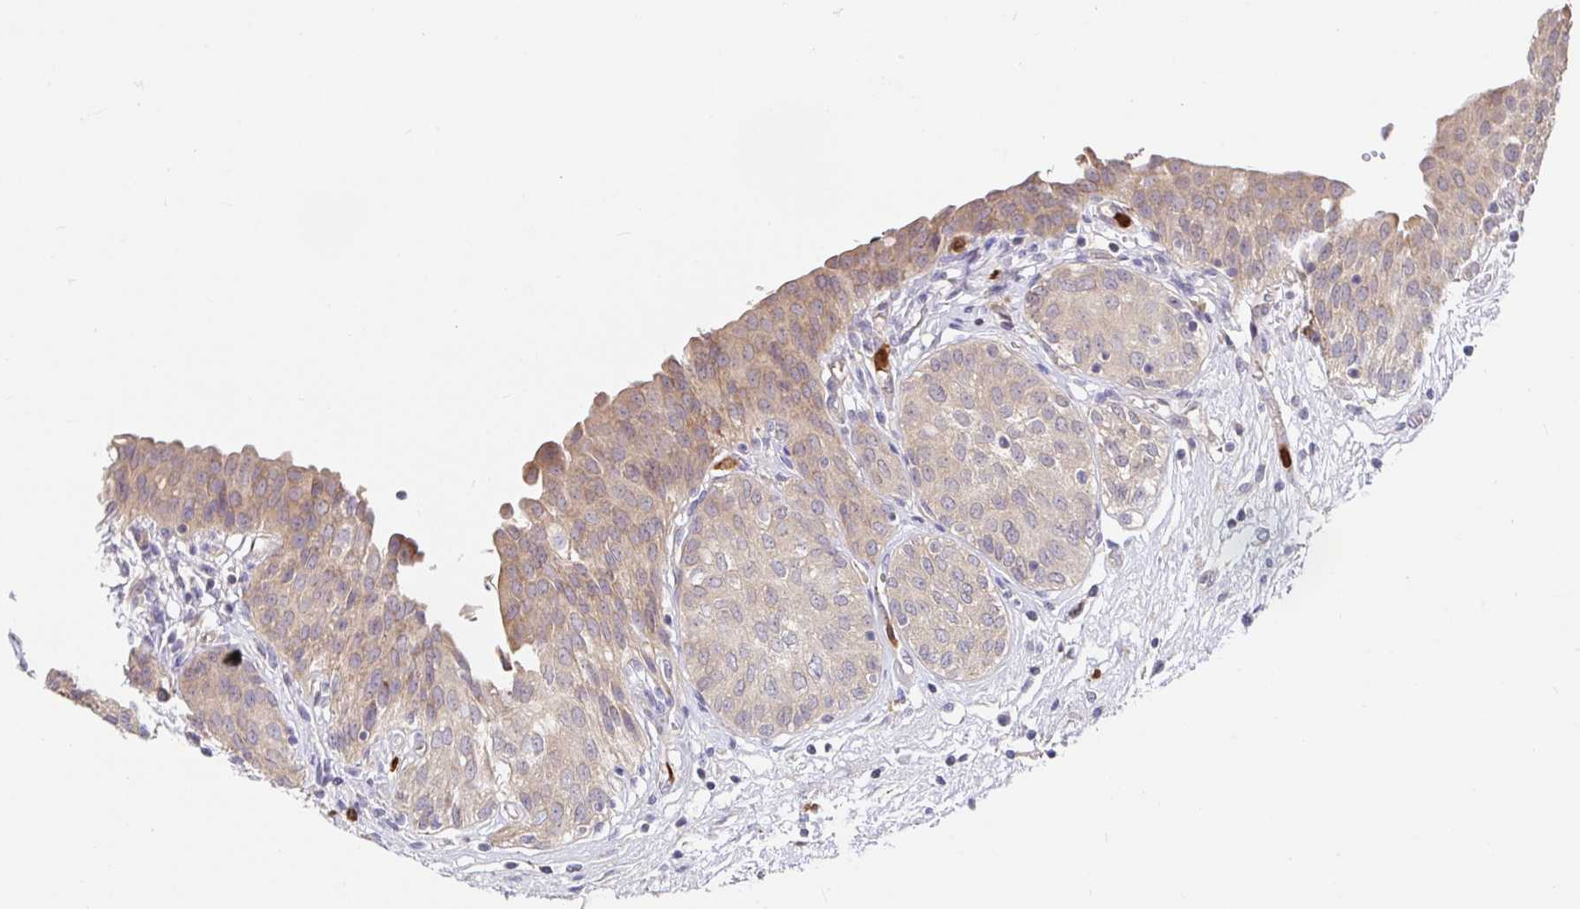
{"staining": {"intensity": "moderate", "quantity": ">75%", "location": "cytoplasmic/membranous"}, "tissue": "urinary bladder", "cell_type": "Urothelial cells", "image_type": "normal", "snomed": [{"axis": "morphology", "description": "Normal tissue, NOS"}, {"axis": "topography", "description": "Urinary bladder"}], "caption": "Immunohistochemical staining of normal human urinary bladder reveals medium levels of moderate cytoplasmic/membranous expression in about >75% of urothelial cells. (DAB IHC with brightfield microscopy, high magnification).", "gene": "PDPK1", "patient": {"sex": "male", "age": 68}}